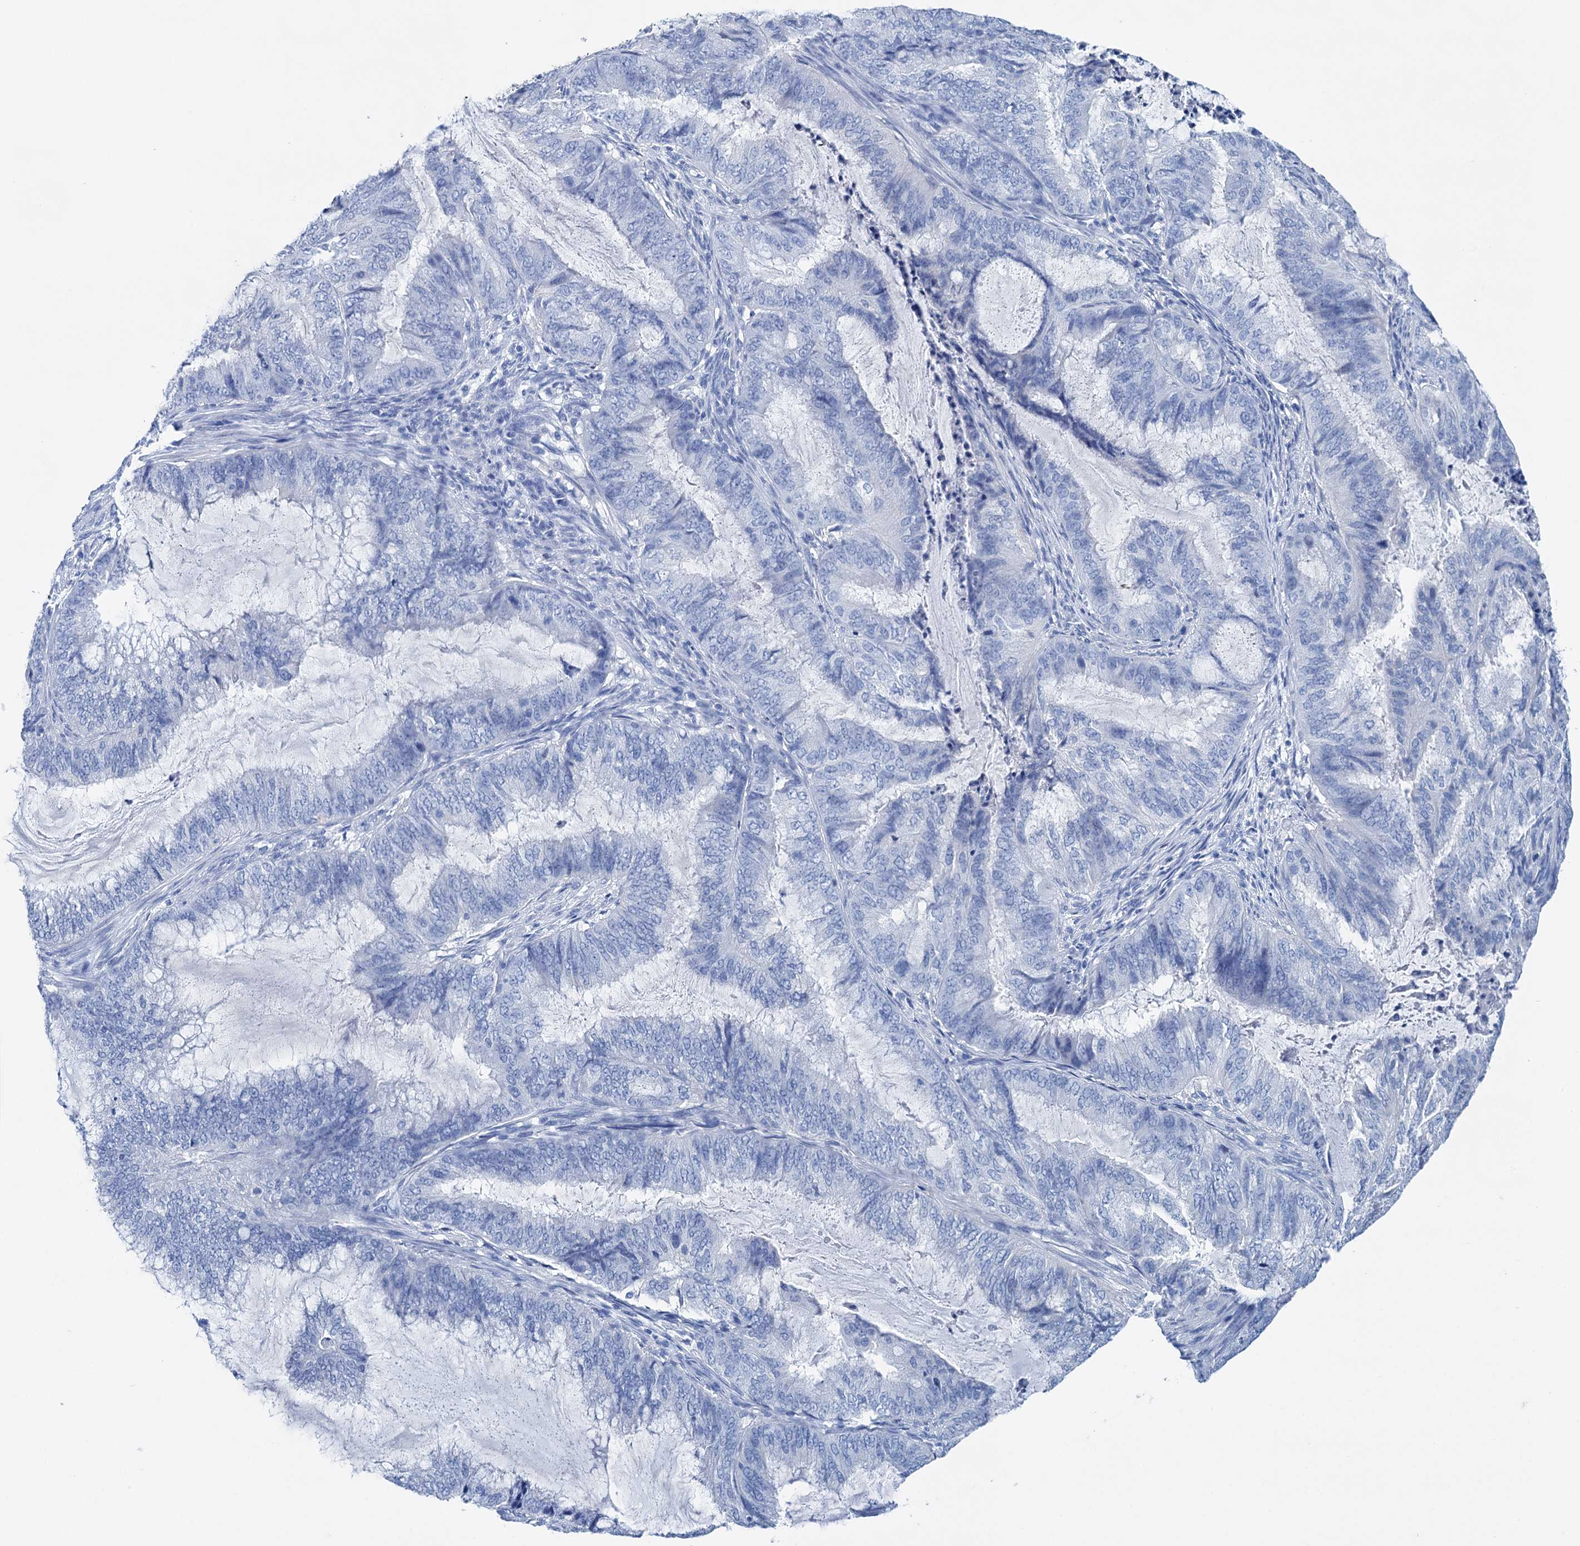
{"staining": {"intensity": "negative", "quantity": "none", "location": "none"}, "tissue": "endometrial cancer", "cell_type": "Tumor cells", "image_type": "cancer", "snomed": [{"axis": "morphology", "description": "Adenocarcinoma, NOS"}, {"axis": "topography", "description": "Endometrium"}], "caption": "The IHC image has no significant positivity in tumor cells of endometrial cancer (adenocarcinoma) tissue.", "gene": "BRINP1", "patient": {"sex": "female", "age": 51}}